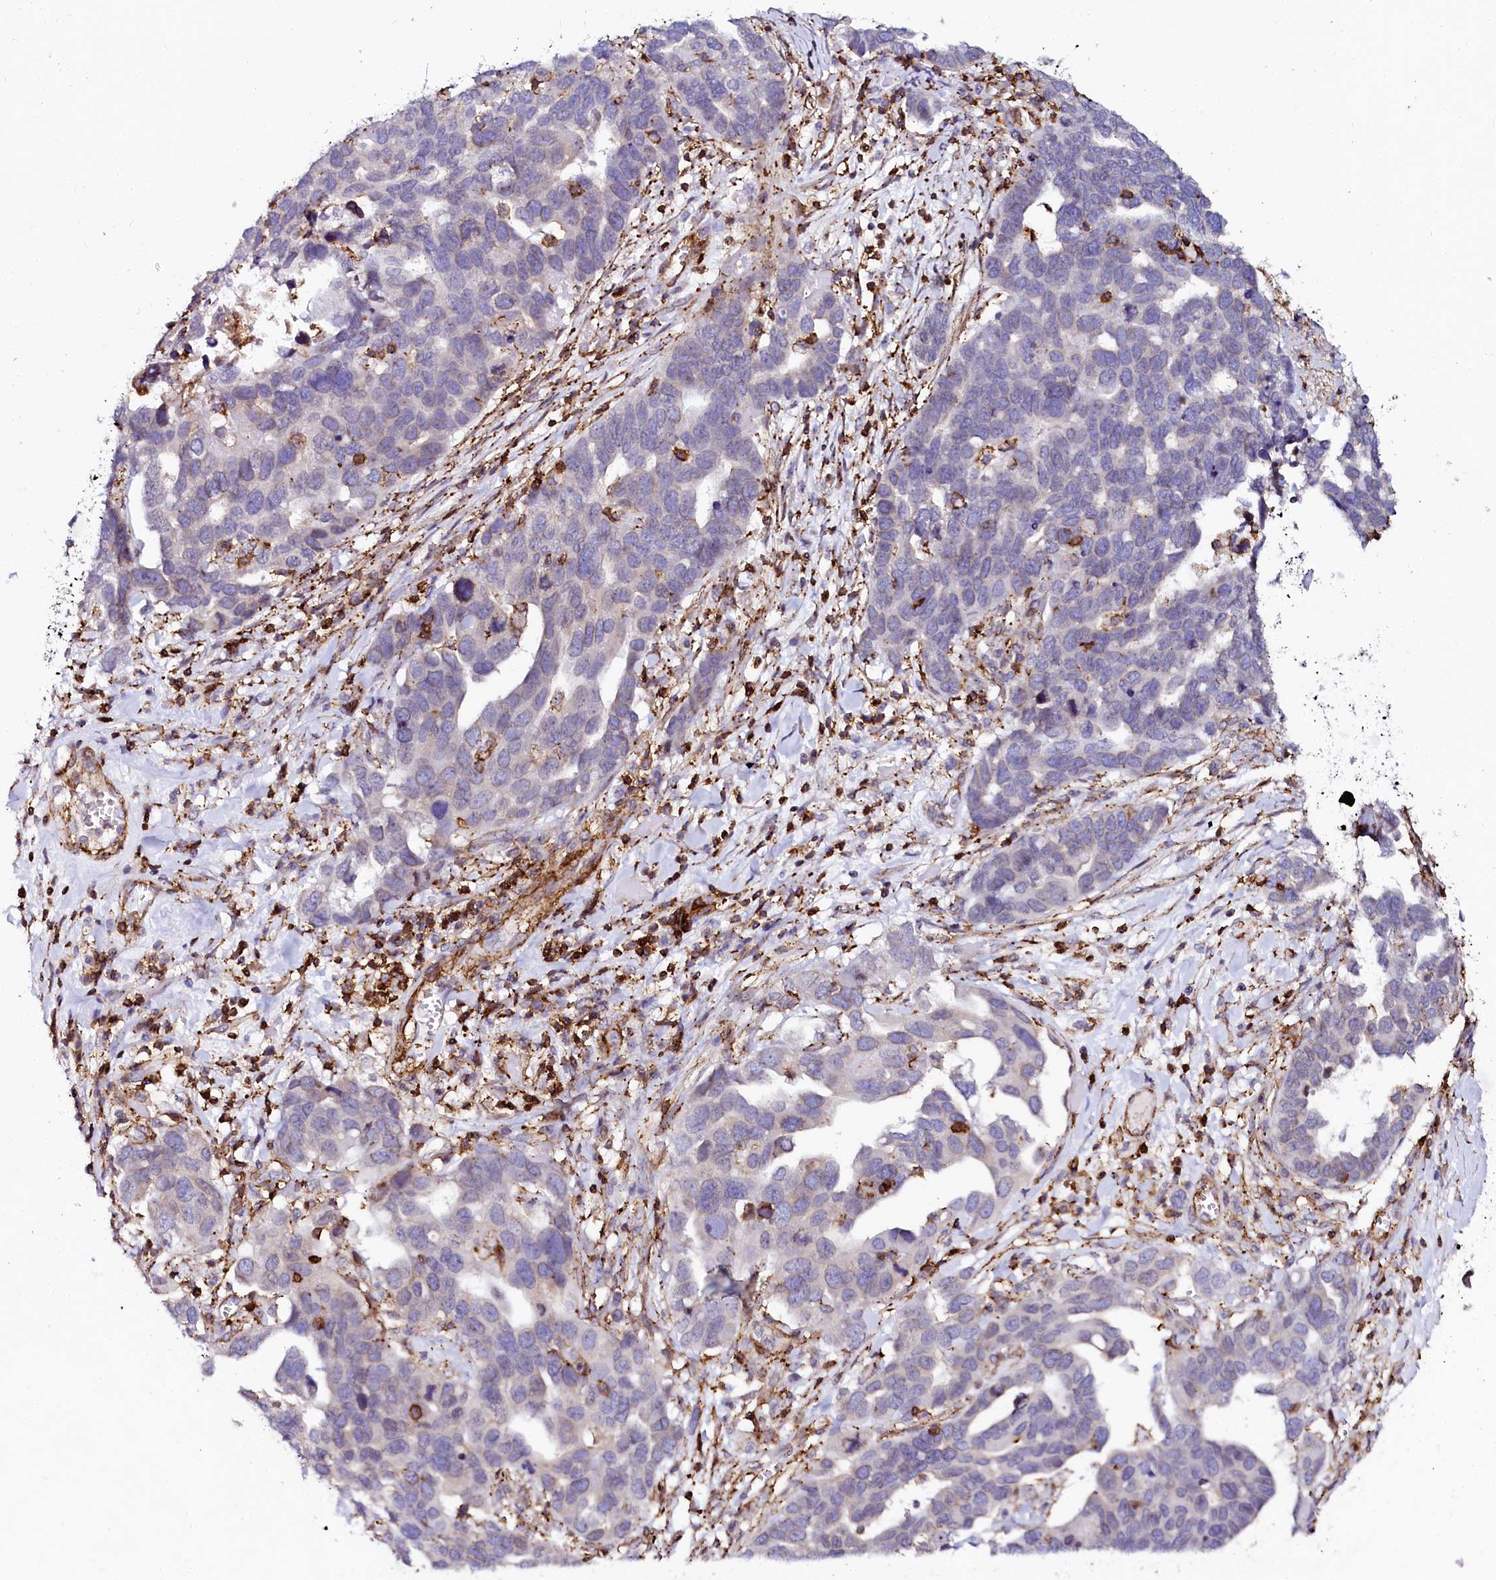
{"staining": {"intensity": "negative", "quantity": "none", "location": "none"}, "tissue": "ovarian cancer", "cell_type": "Tumor cells", "image_type": "cancer", "snomed": [{"axis": "morphology", "description": "Cystadenocarcinoma, serous, NOS"}, {"axis": "topography", "description": "Ovary"}], "caption": "DAB (3,3'-diaminobenzidine) immunohistochemical staining of human serous cystadenocarcinoma (ovarian) displays no significant expression in tumor cells. The staining was performed using DAB to visualize the protein expression in brown, while the nuclei were stained in blue with hematoxylin (Magnification: 20x).", "gene": "AAAS", "patient": {"sex": "female", "age": 54}}